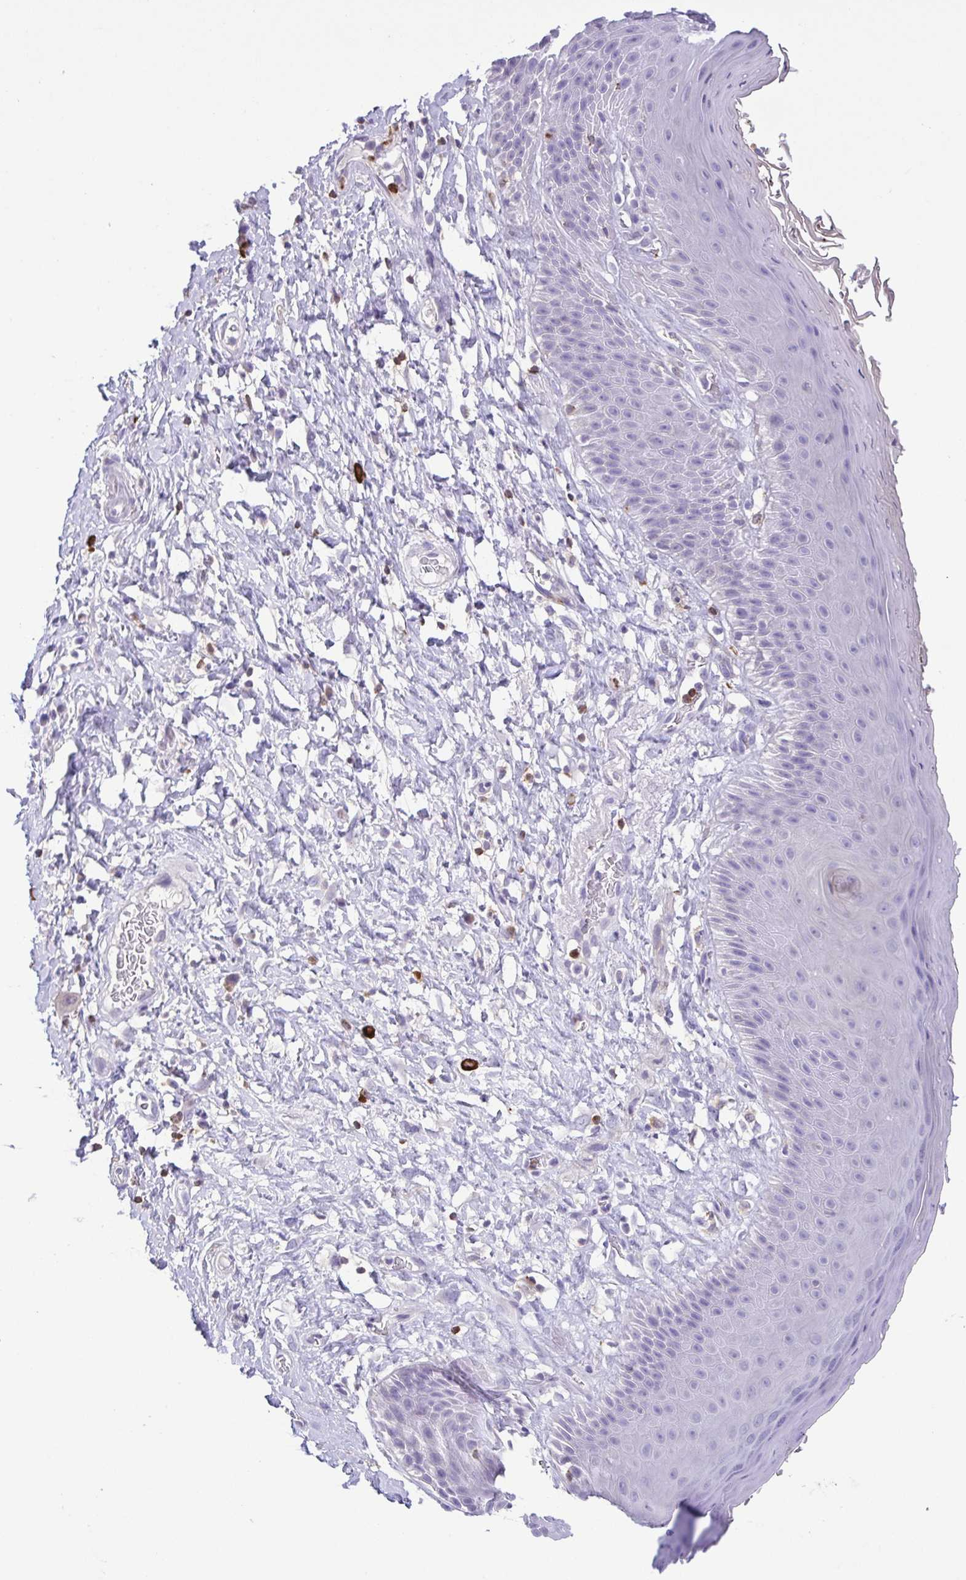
{"staining": {"intensity": "negative", "quantity": "none", "location": "none"}, "tissue": "skin", "cell_type": "Epidermal cells", "image_type": "normal", "snomed": [{"axis": "morphology", "description": "Normal tissue, NOS"}, {"axis": "topography", "description": "Anal"}], "caption": "Histopathology image shows no significant protein staining in epidermal cells of unremarkable skin. The staining is performed using DAB (3,3'-diaminobenzidine) brown chromogen with nuclei counter-stained in using hematoxylin.", "gene": "PGLYRP1", "patient": {"sex": "male", "age": 78}}